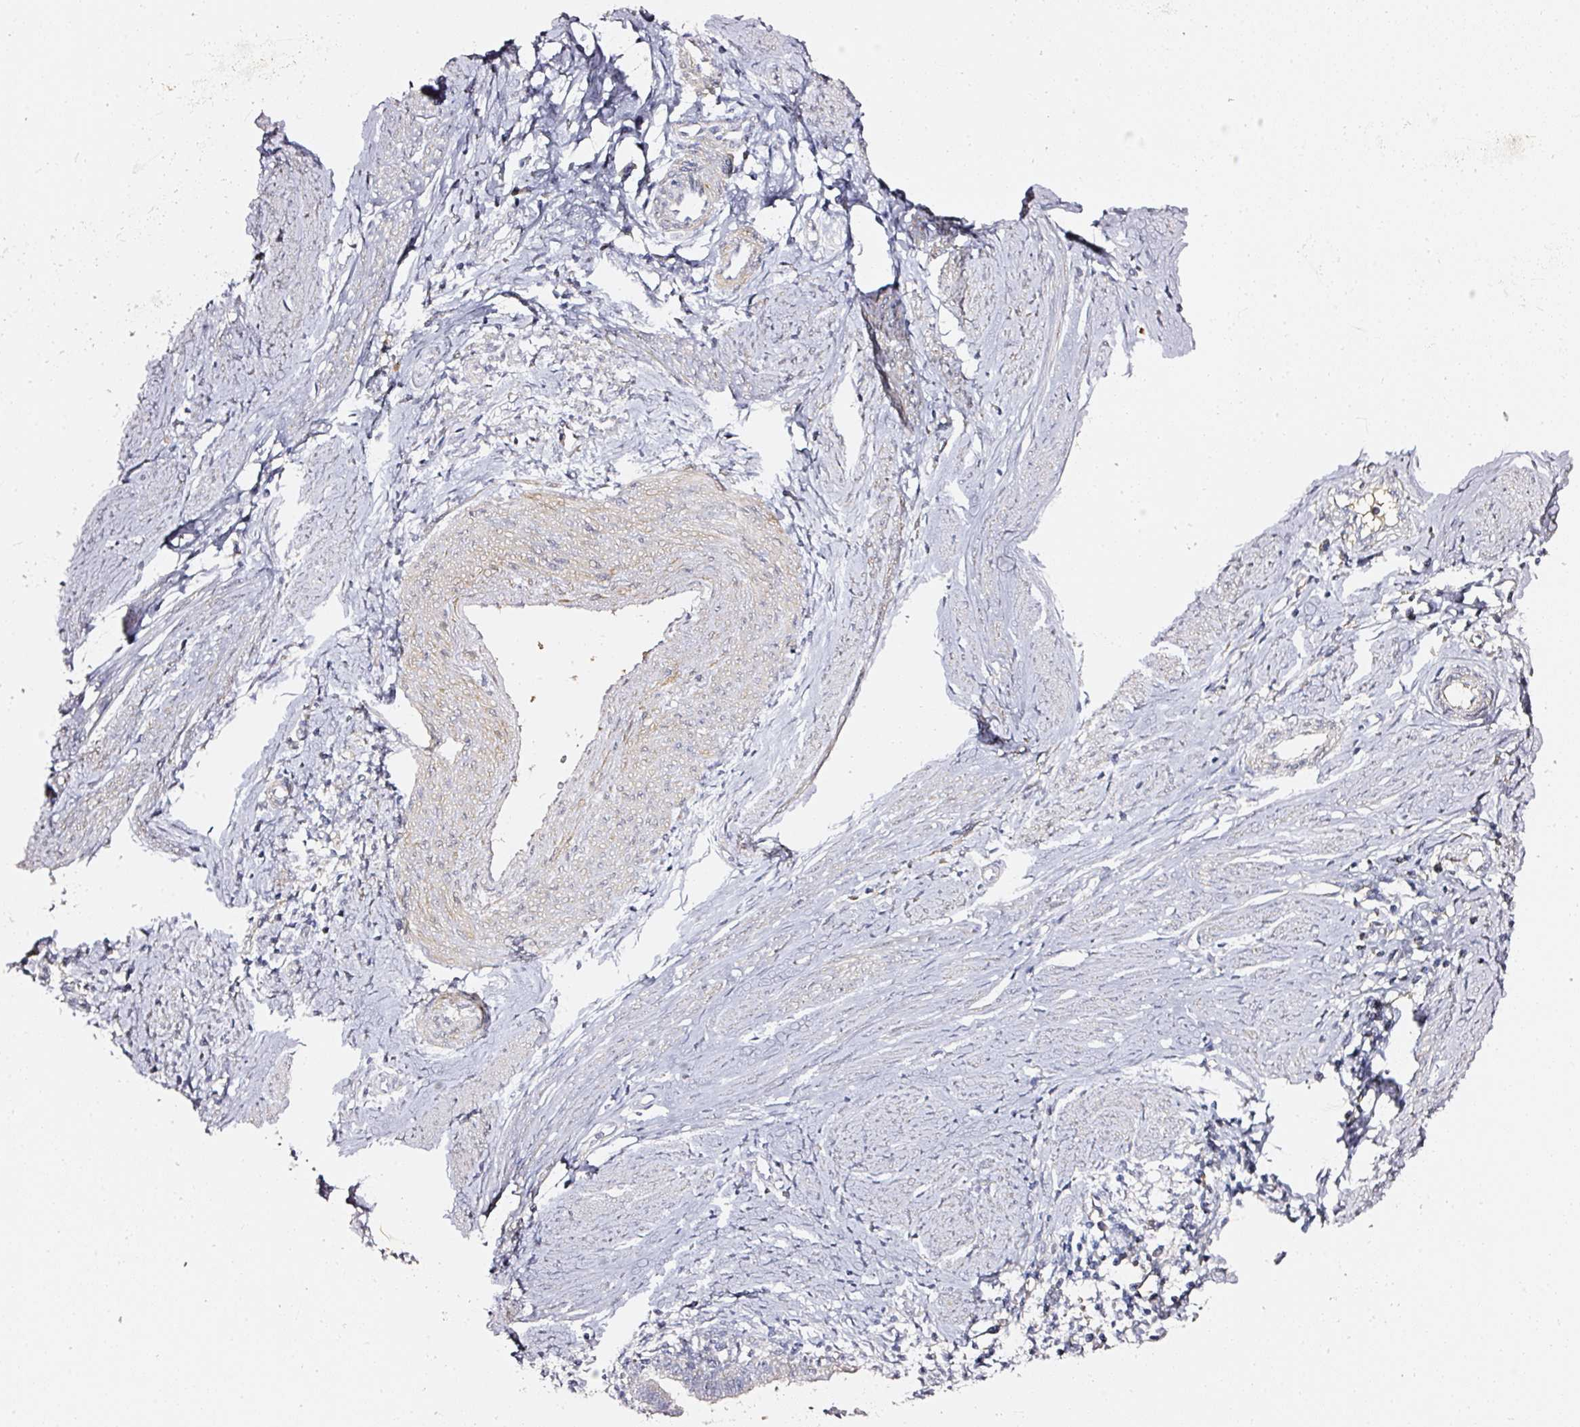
{"staining": {"intensity": "negative", "quantity": "none", "location": "none"}, "tissue": "cervical cancer", "cell_type": "Tumor cells", "image_type": "cancer", "snomed": [{"axis": "morphology", "description": "Adenocarcinoma, NOS"}, {"axis": "topography", "description": "Cervix"}], "caption": "Immunohistochemistry of cervical cancer (adenocarcinoma) reveals no positivity in tumor cells.", "gene": "TOGARAM1", "patient": {"sex": "female", "age": 36}}